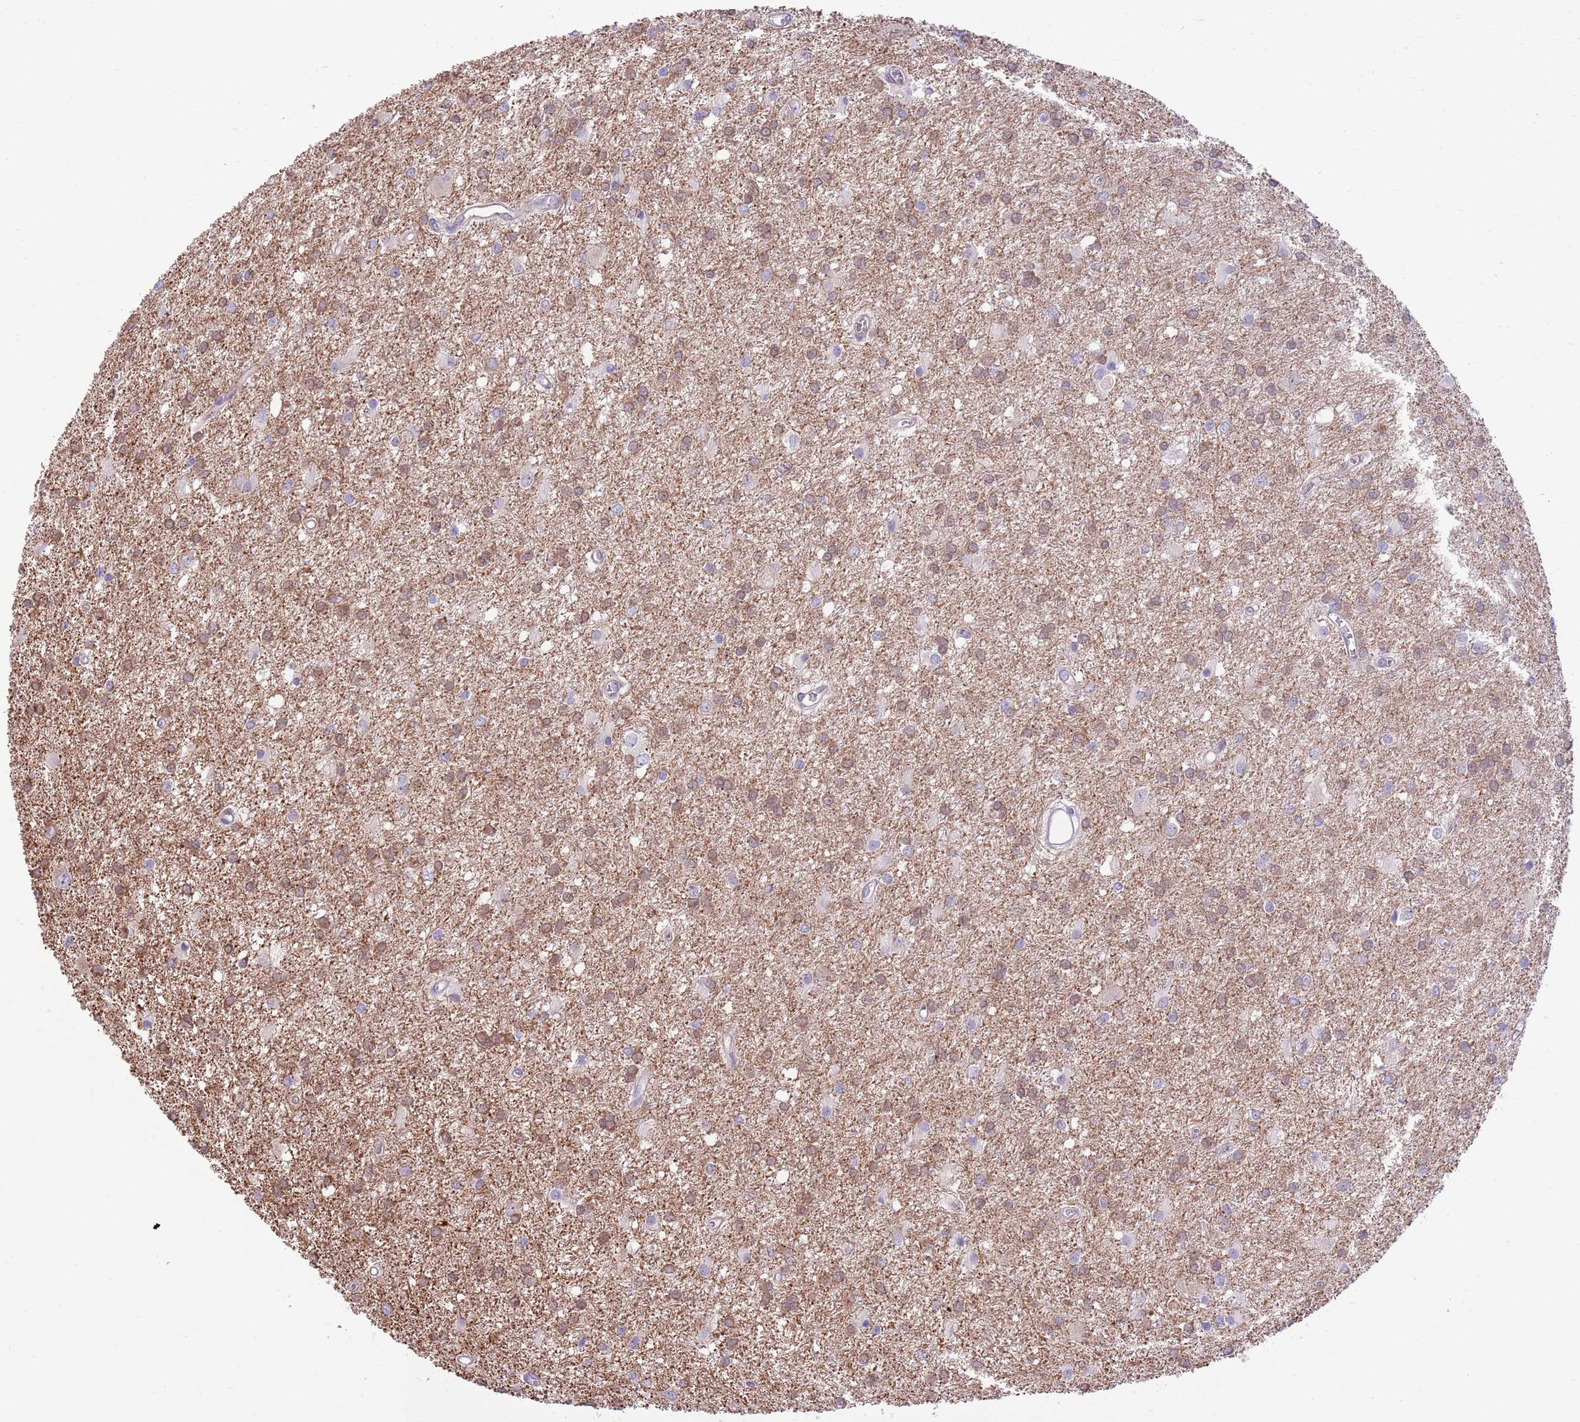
{"staining": {"intensity": "moderate", "quantity": "25%-75%", "location": "cytoplasmic/membranous"}, "tissue": "glioma", "cell_type": "Tumor cells", "image_type": "cancer", "snomed": [{"axis": "morphology", "description": "Glioma, malignant, High grade"}, {"axis": "topography", "description": "Brain"}], "caption": "Immunohistochemistry staining of glioma, which reveals medium levels of moderate cytoplasmic/membranous expression in approximately 25%-75% of tumor cells indicating moderate cytoplasmic/membranous protein expression. The staining was performed using DAB (3,3'-diaminobenzidine) (brown) for protein detection and nuclei were counterstained in hematoxylin (blue).", "gene": "ZC4H2", "patient": {"sex": "female", "age": 50}}